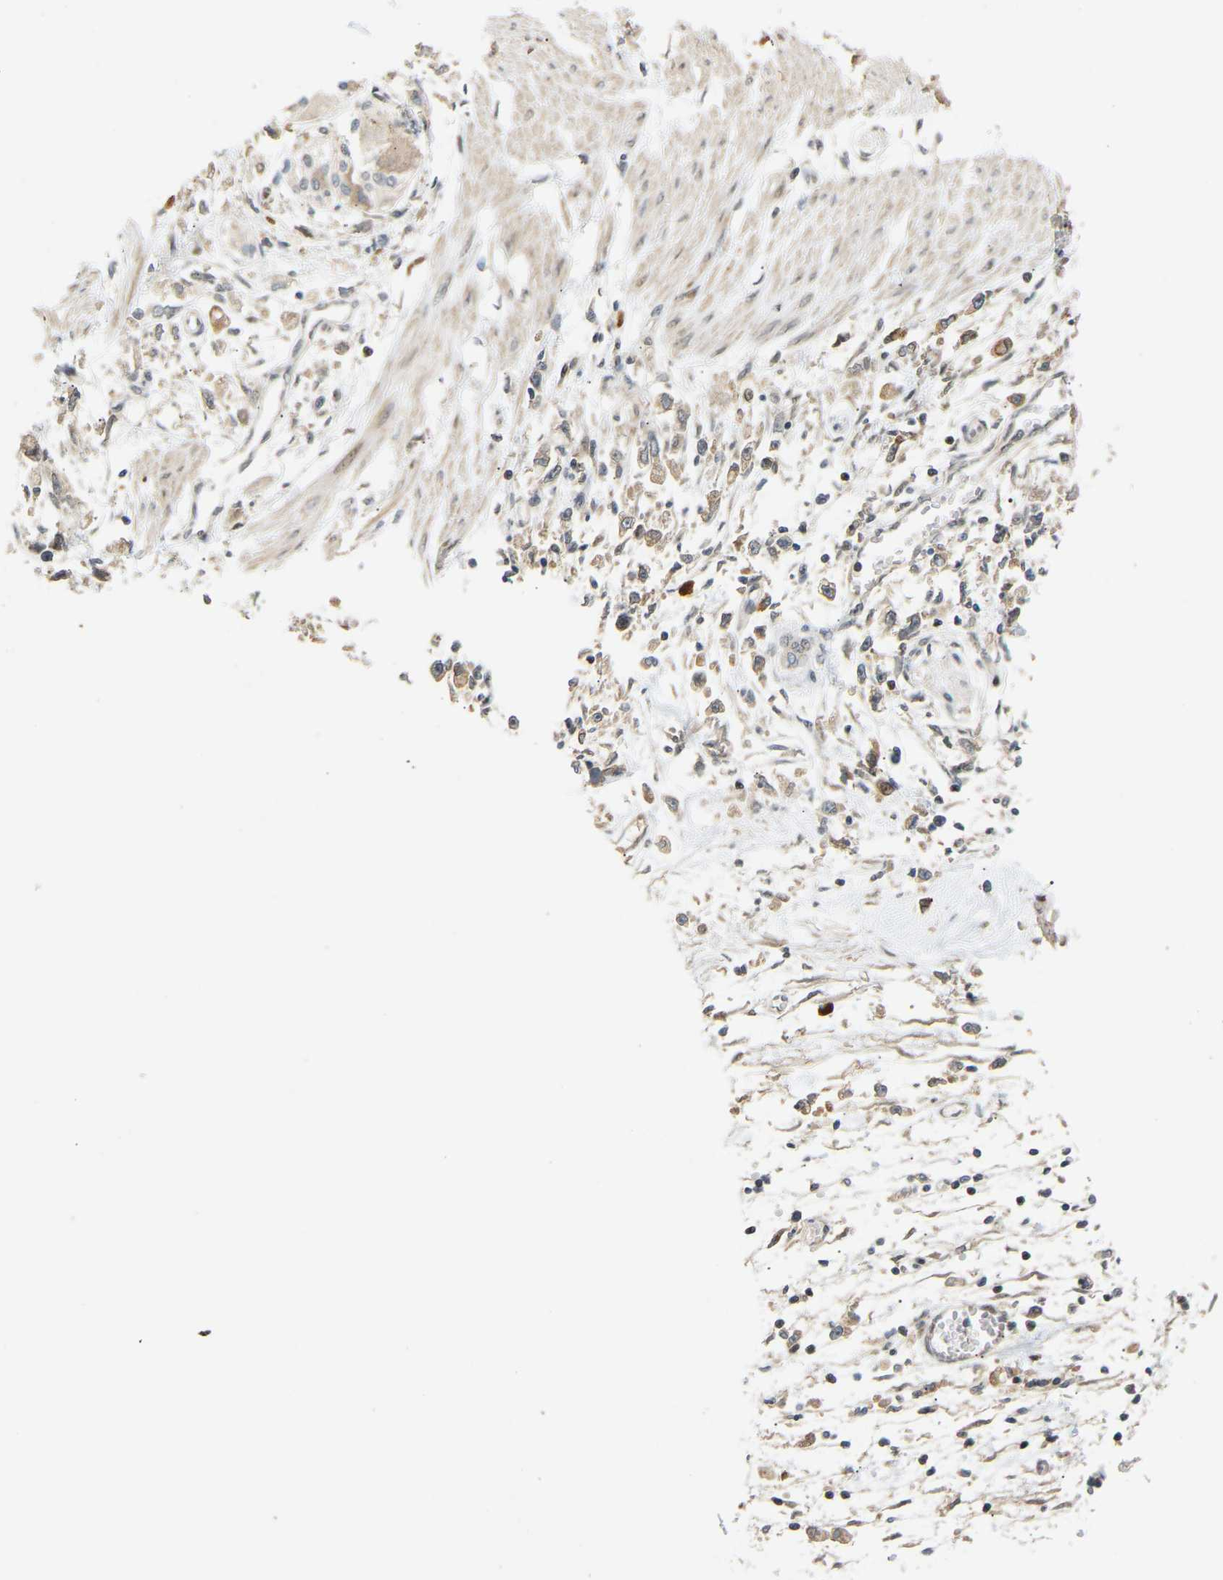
{"staining": {"intensity": "weak", "quantity": "25%-75%", "location": "cytoplasmic/membranous"}, "tissue": "stomach cancer", "cell_type": "Tumor cells", "image_type": "cancer", "snomed": [{"axis": "morphology", "description": "Adenocarcinoma, NOS"}, {"axis": "topography", "description": "Stomach"}], "caption": "High-magnification brightfield microscopy of stomach cancer stained with DAB (brown) and counterstained with hematoxylin (blue). tumor cells exhibit weak cytoplasmic/membranous staining is identified in about25%-75% of cells.", "gene": "PTPN4", "patient": {"sex": "female", "age": 59}}